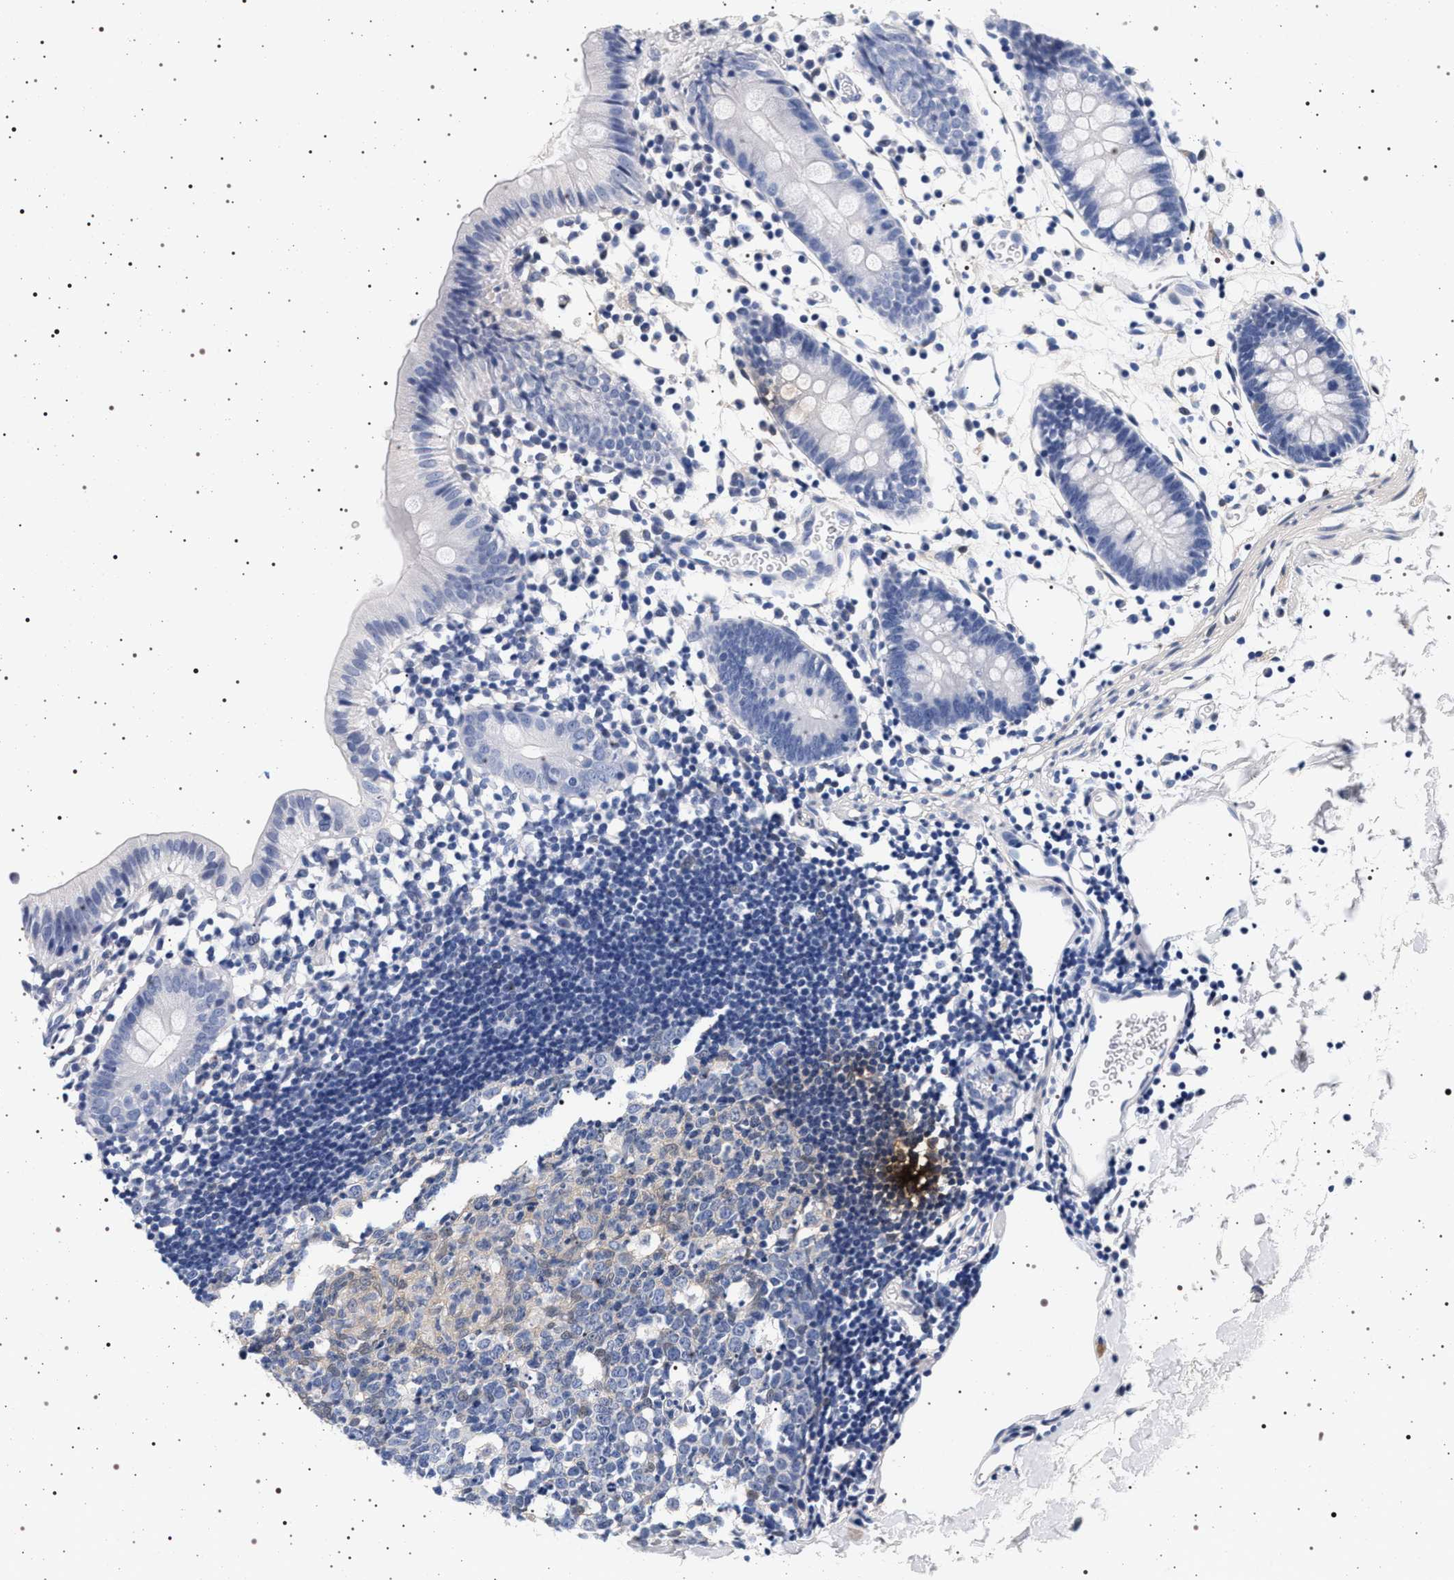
{"staining": {"intensity": "negative", "quantity": "none", "location": "none"}, "tissue": "colon", "cell_type": "Endothelial cells", "image_type": "normal", "snomed": [{"axis": "morphology", "description": "Normal tissue, NOS"}, {"axis": "topography", "description": "Colon"}], "caption": "Immunohistochemistry of benign colon shows no positivity in endothelial cells. The staining was performed using DAB (3,3'-diaminobenzidine) to visualize the protein expression in brown, while the nuclei were stained in blue with hematoxylin (Magnification: 20x).", "gene": "MAPK10", "patient": {"sex": "male", "age": 14}}